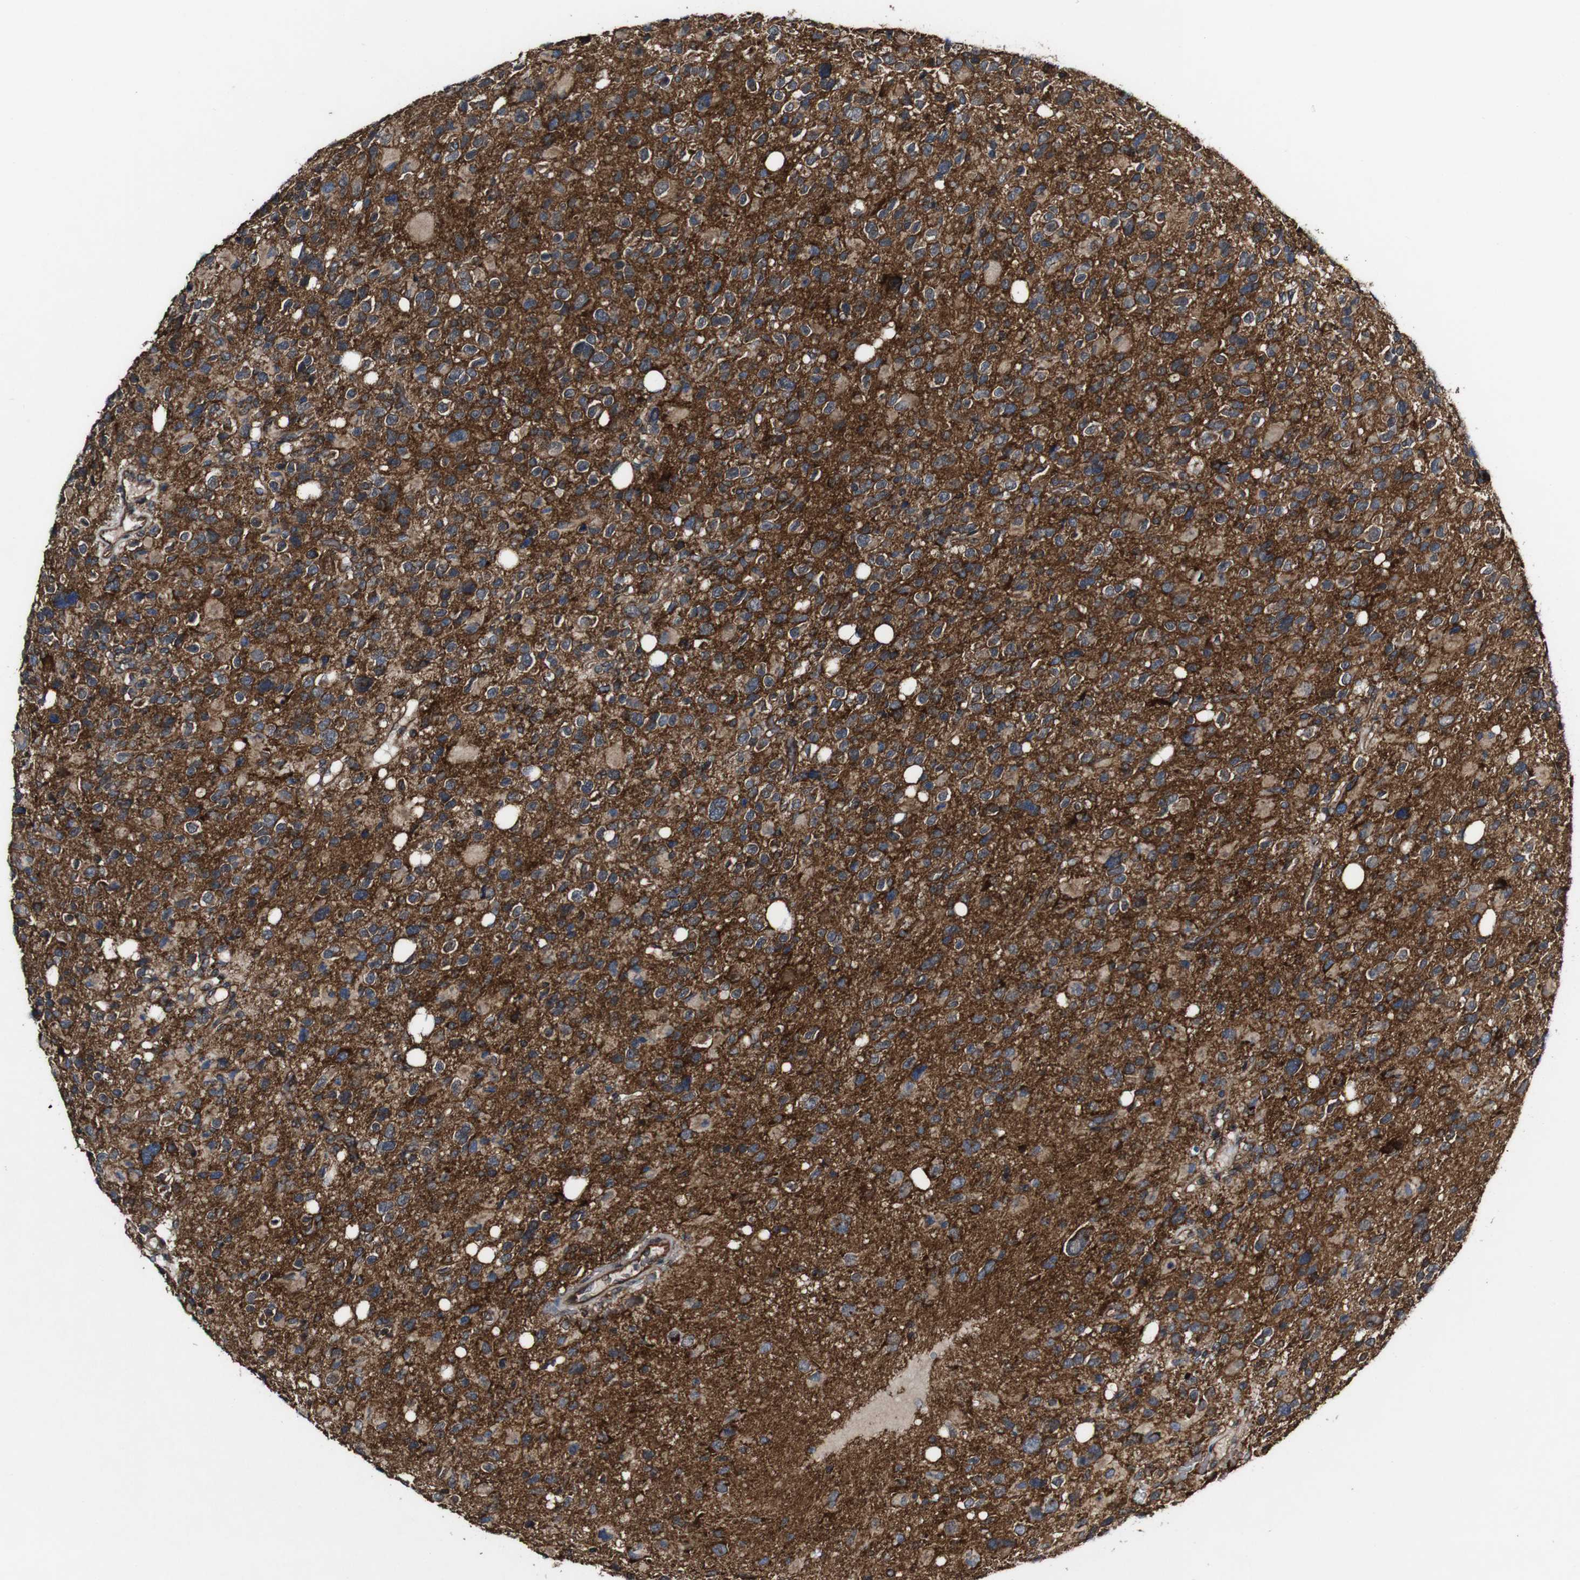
{"staining": {"intensity": "moderate", "quantity": ">75%", "location": "cytoplasmic/membranous"}, "tissue": "glioma", "cell_type": "Tumor cells", "image_type": "cancer", "snomed": [{"axis": "morphology", "description": "Glioma, malignant, High grade"}, {"axis": "topography", "description": "Brain"}], "caption": "Protein expression analysis of human glioma reveals moderate cytoplasmic/membranous staining in approximately >75% of tumor cells.", "gene": "BTN3A3", "patient": {"sex": "male", "age": 48}}